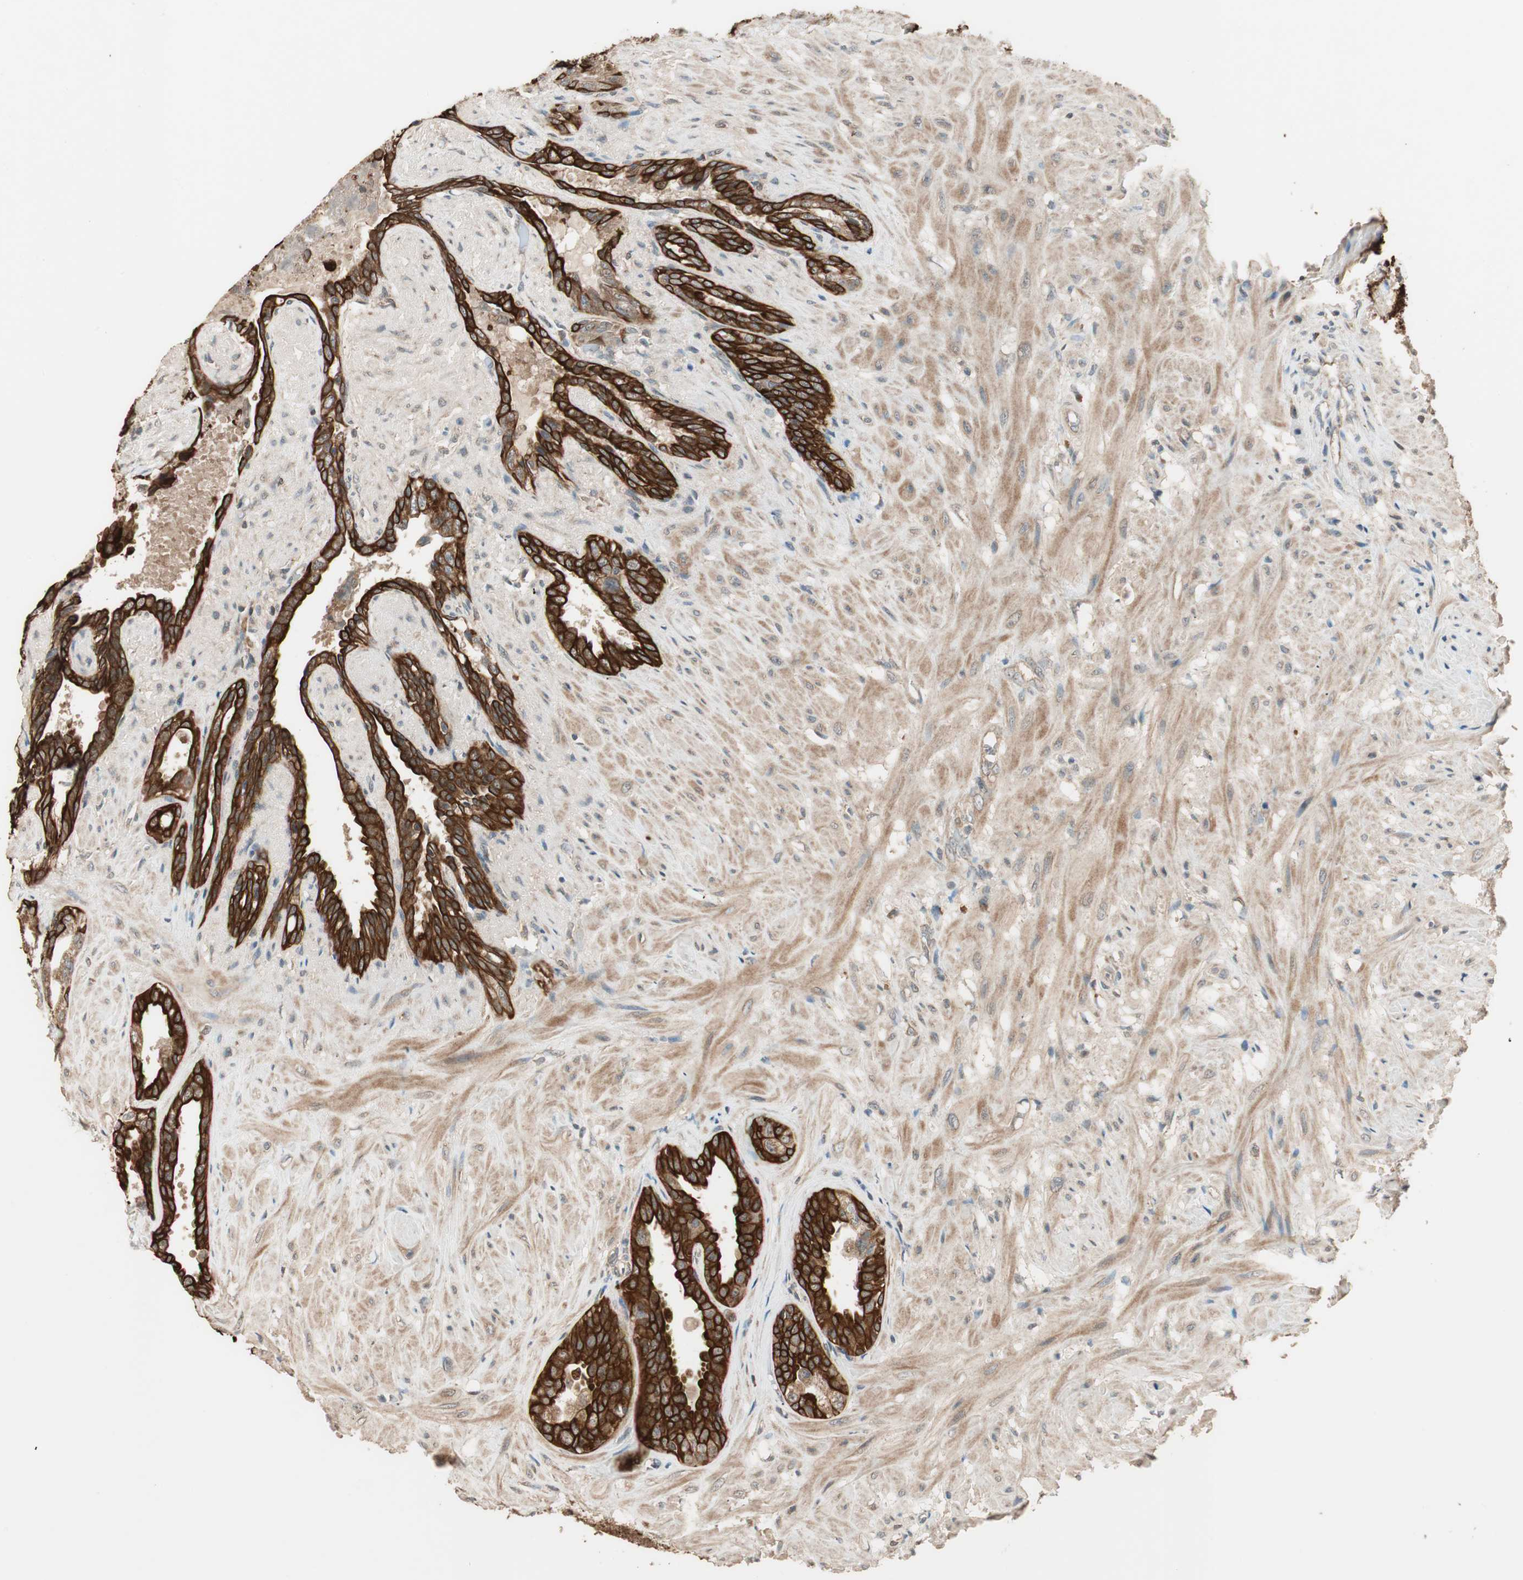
{"staining": {"intensity": "strong", "quantity": ">75%", "location": "cytoplasmic/membranous"}, "tissue": "seminal vesicle", "cell_type": "Glandular cells", "image_type": "normal", "snomed": [{"axis": "morphology", "description": "Normal tissue, NOS"}, {"axis": "topography", "description": "Seminal veicle"}], "caption": "High-power microscopy captured an immunohistochemistry micrograph of normal seminal vesicle, revealing strong cytoplasmic/membranous staining in approximately >75% of glandular cells.", "gene": "TRIM21", "patient": {"sex": "male", "age": 61}}